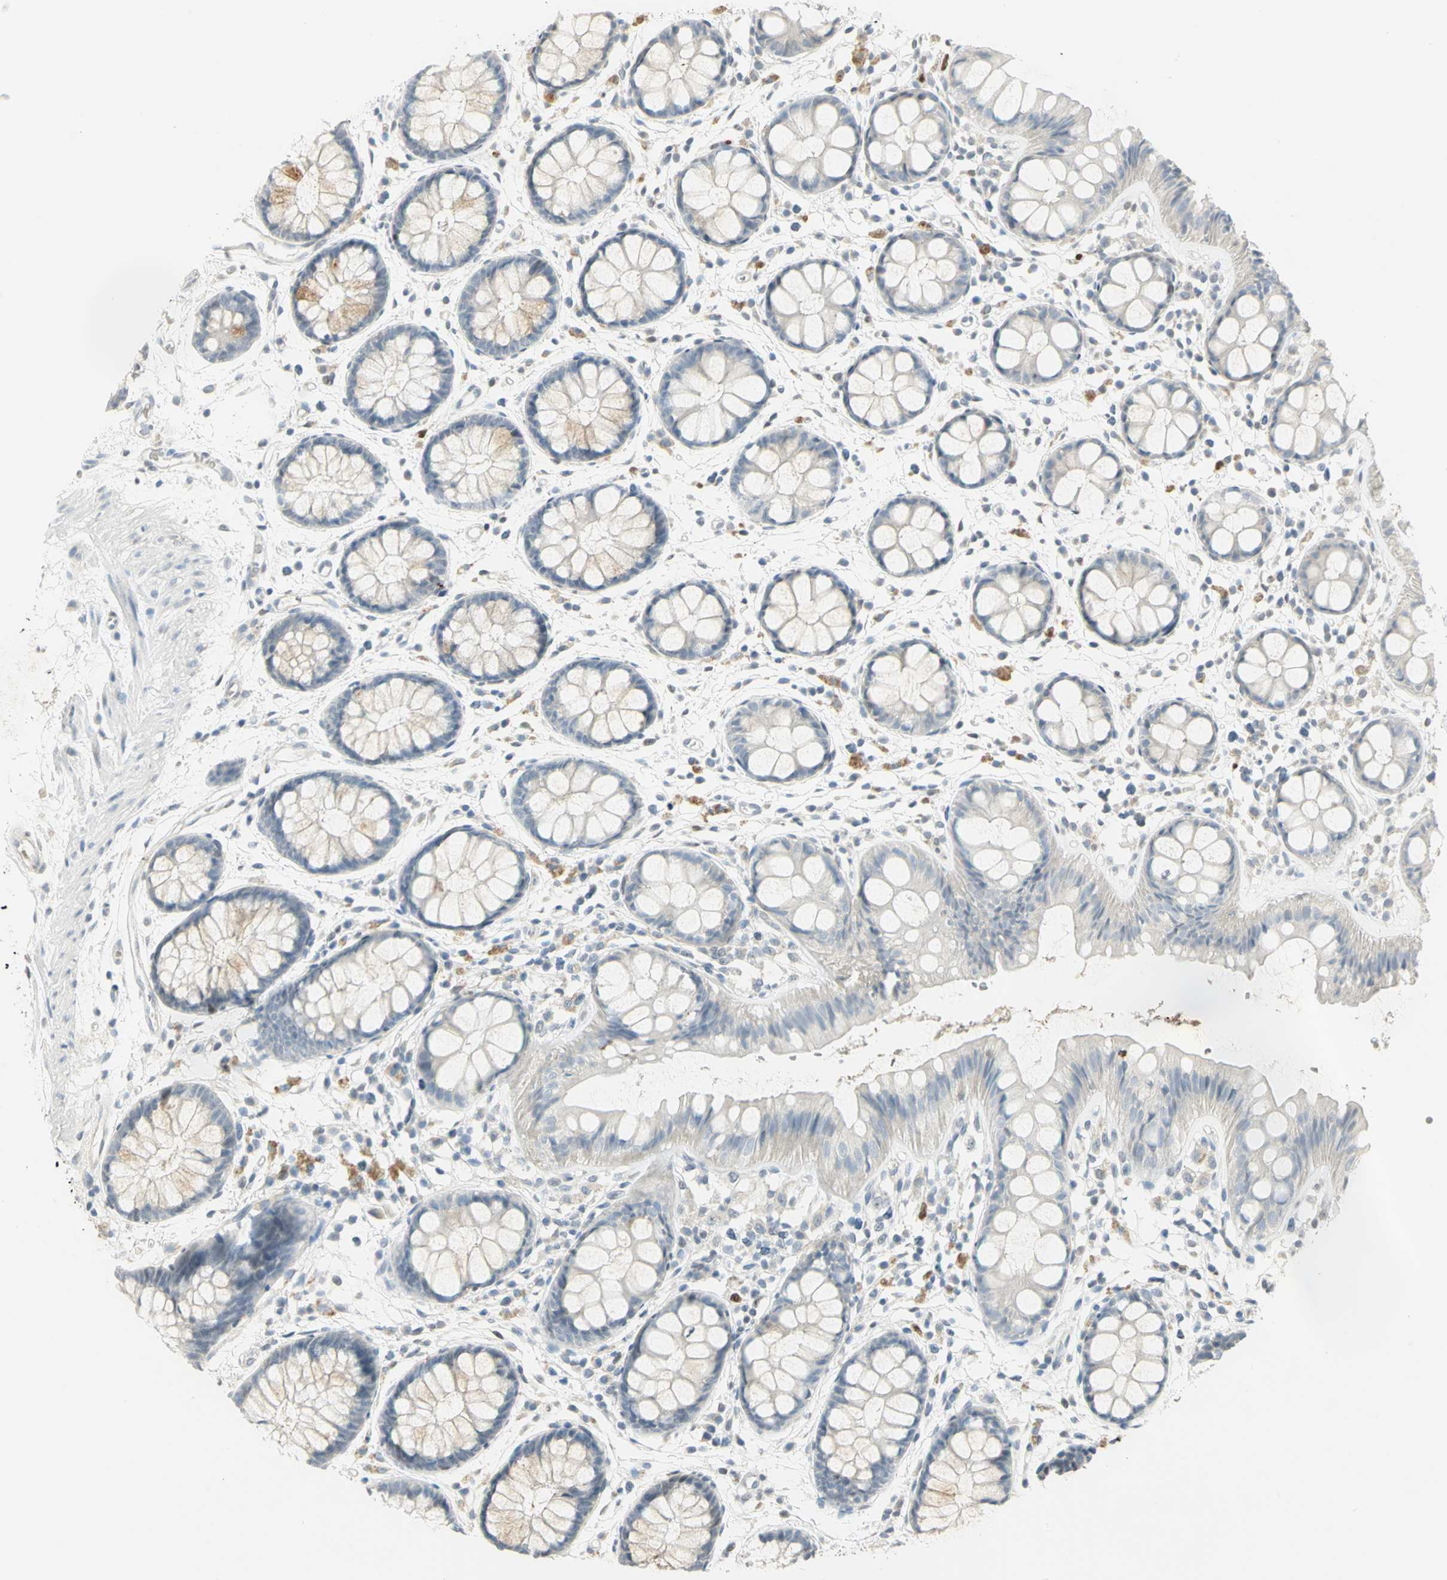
{"staining": {"intensity": "moderate", "quantity": "<25%", "location": "nuclear"}, "tissue": "rectum", "cell_type": "Glandular cells", "image_type": "normal", "snomed": [{"axis": "morphology", "description": "Normal tissue, NOS"}, {"axis": "topography", "description": "Rectum"}], "caption": "Protein staining of benign rectum reveals moderate nuclear staining in approximately <25% of glandular cells. (DAB (3,3'-diaminobenzidine) IHC with brightfield microscopy, high magnification).", "gene": "BCL6", "patient": {"sex": "female", "age": 66}}